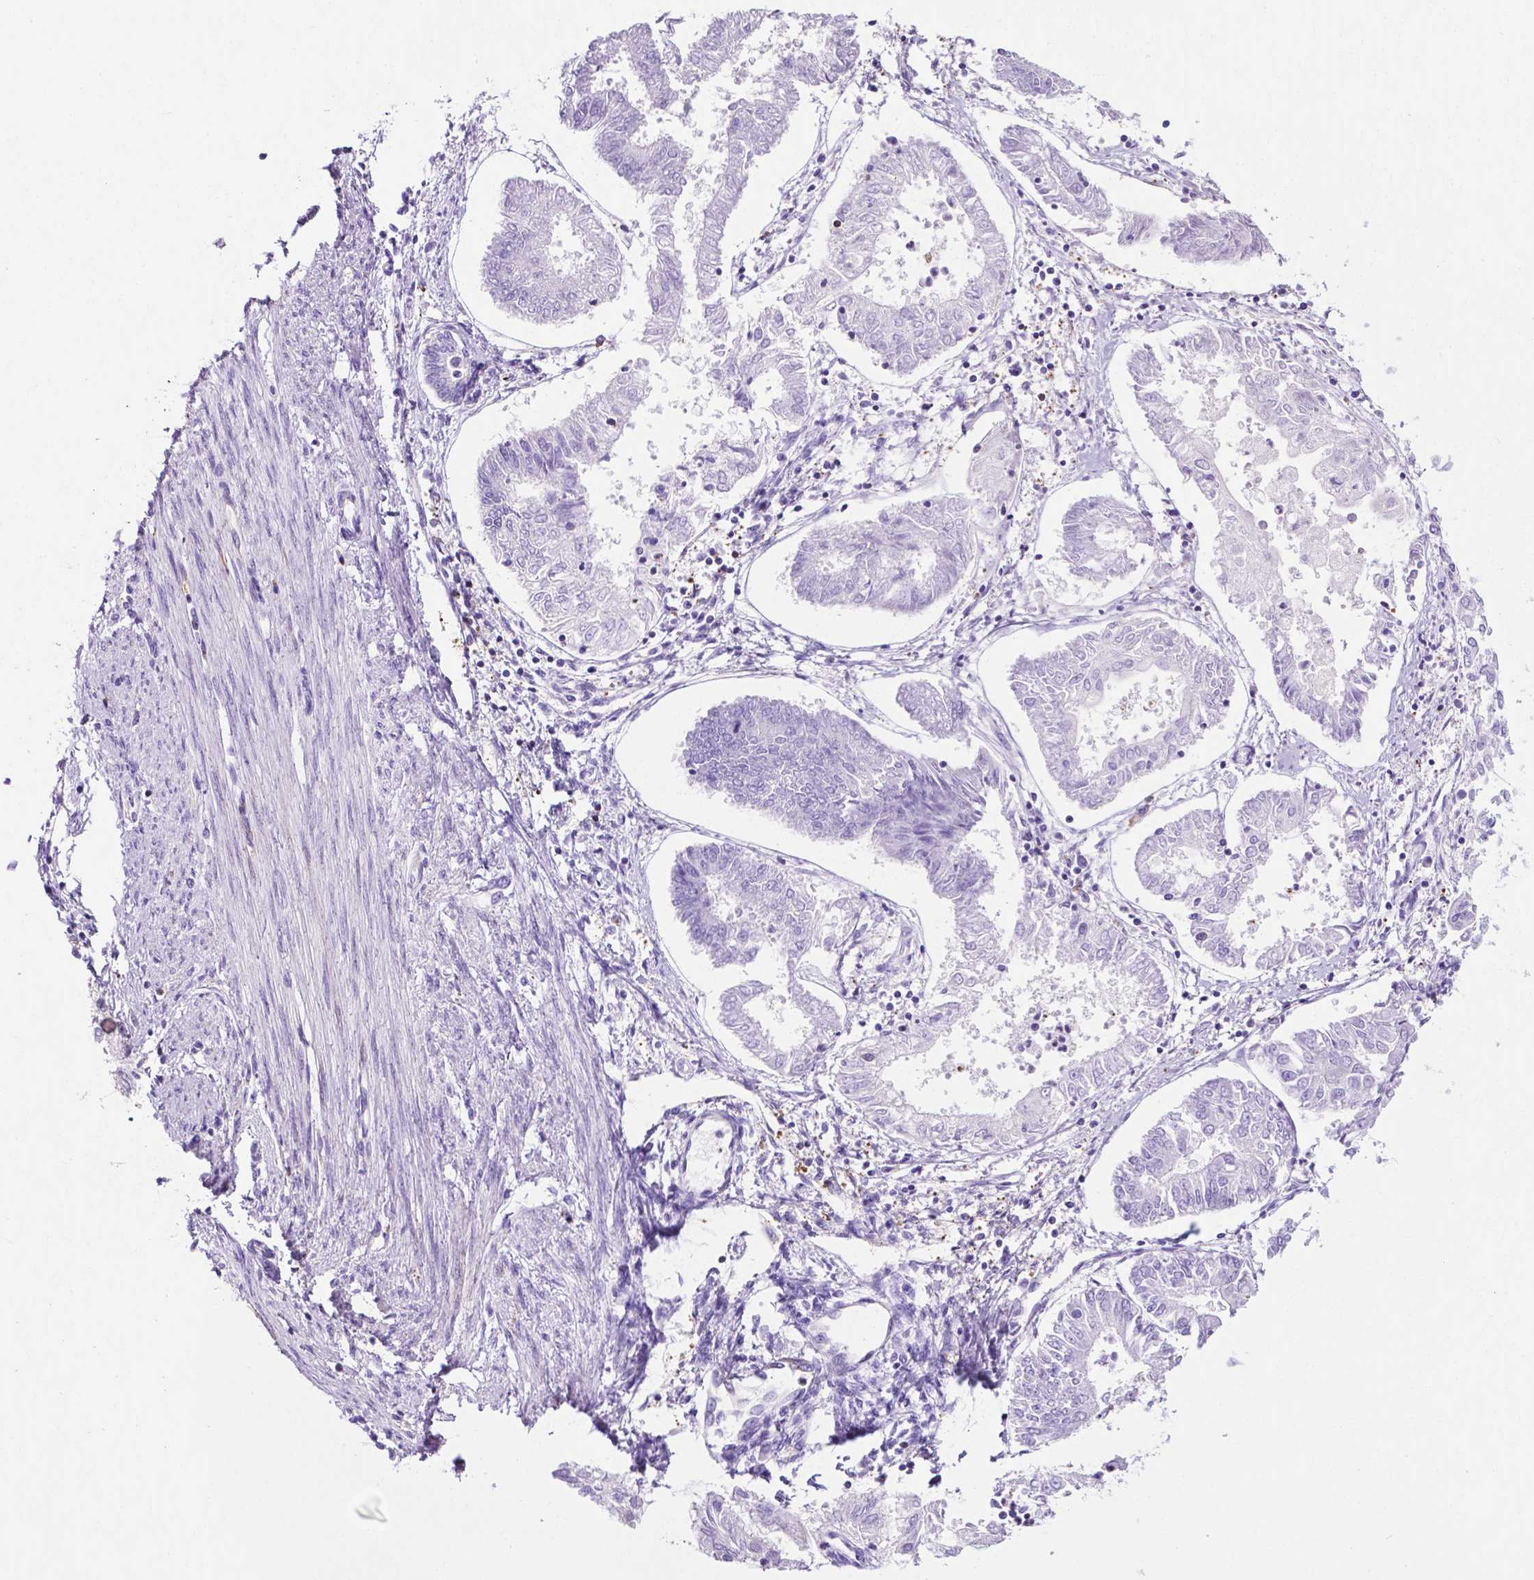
{"staining": {"intensity": "negative", "quantity": "none", "location": "none"}, "tissue": "endometrial cancer", "cell_type": "Tumor cells", "image_type": "cancer", "snomed": [{"axis": "morphology", "description": "Adenocarcinoma, NOS"}, {"axis": "topography", "description": "Endometrium"}], "caption": "IHC histopathology image of neoplastic tissue: adenocarcinoma (endometrial) stained with DAB reveals no significant protein staining in tumor cells.", "gene": "RPL29", "patient": {"sex": "female", "age": 68}}